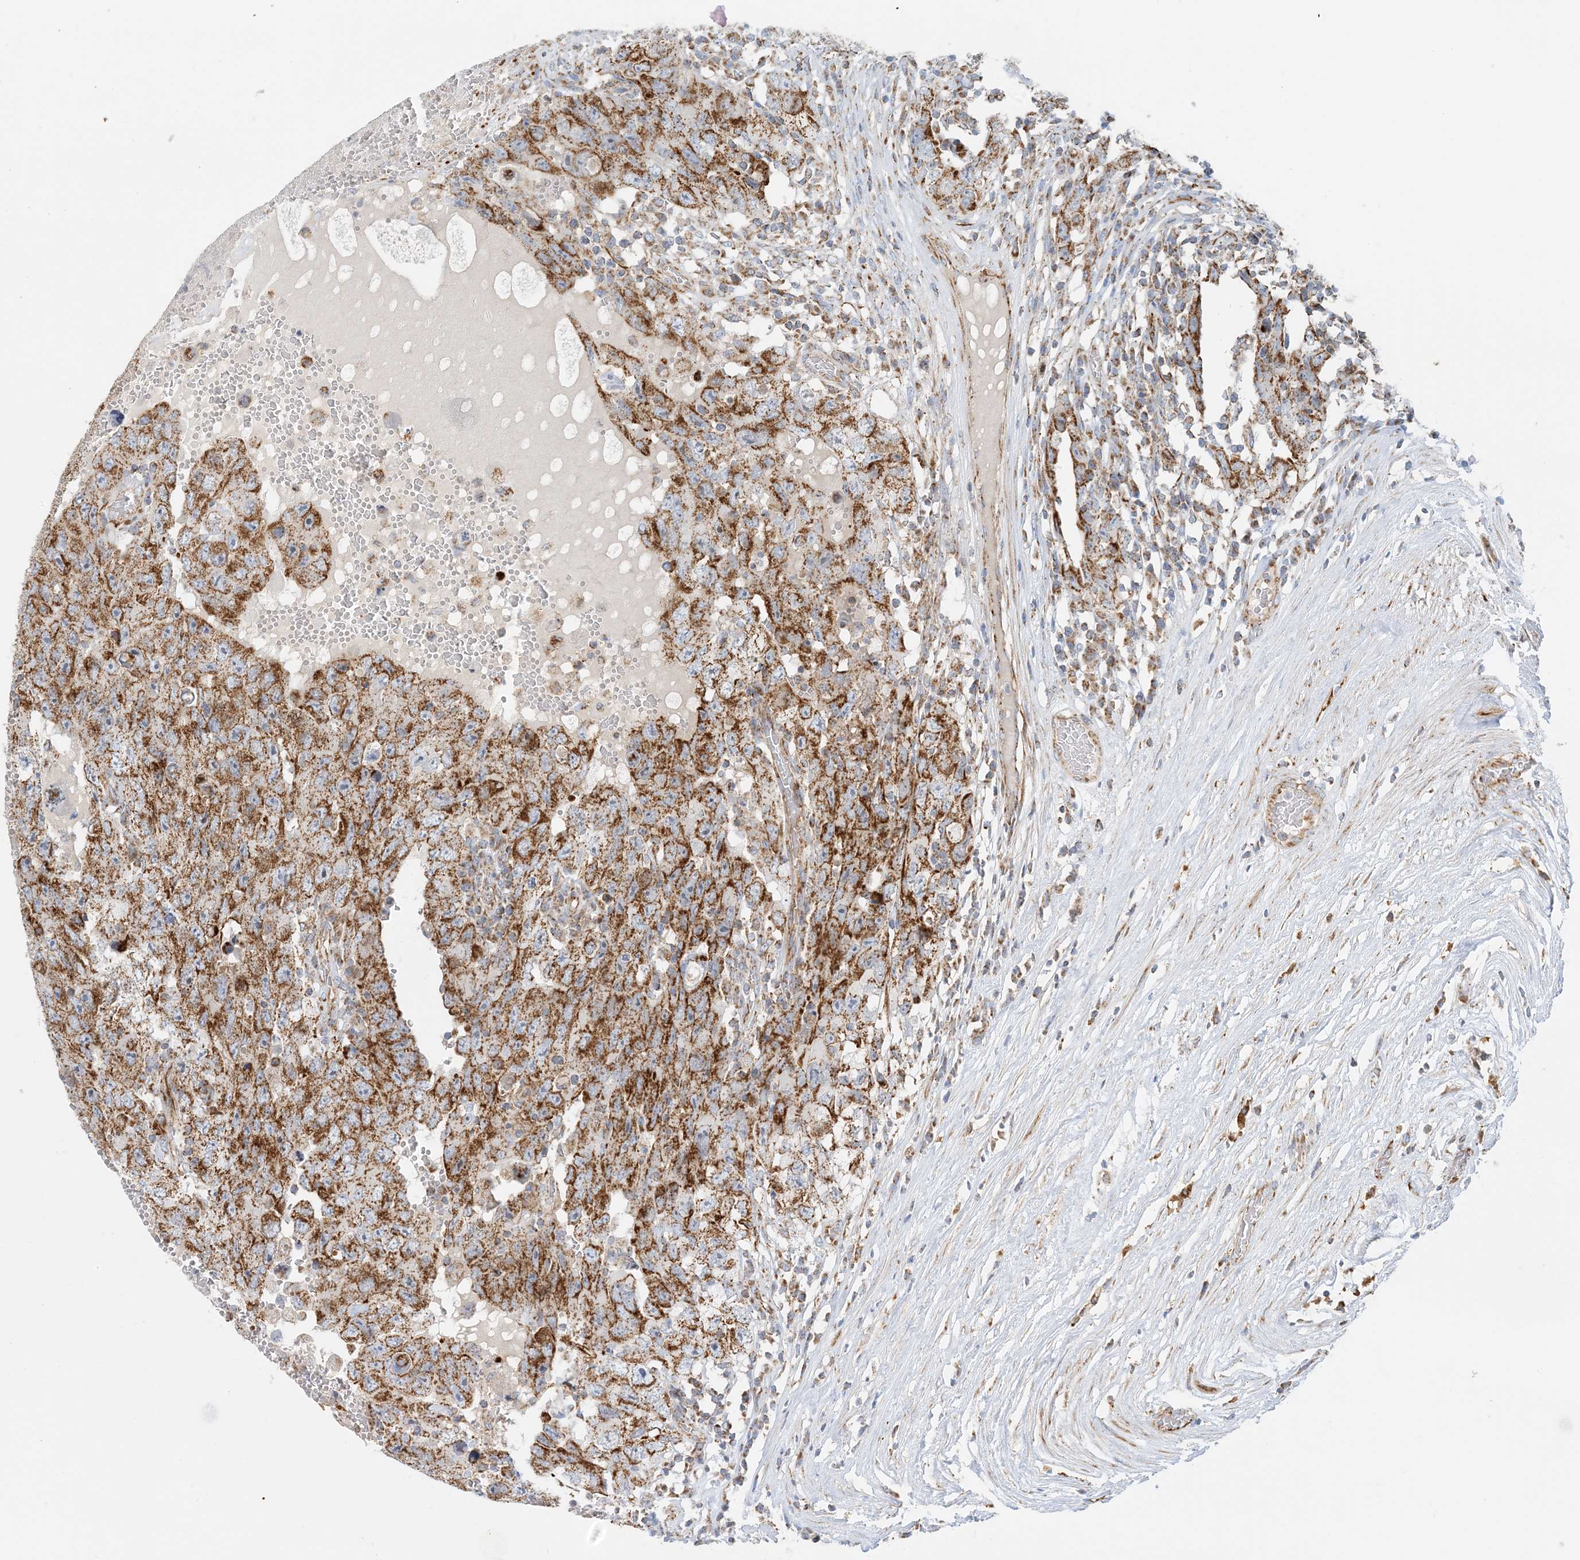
{"staining": {"intensity": "strong", "quantity": ">75%", "location": "cytoplasmic/membranous"}, "tissue": "testis cancer", "cell_type": "Tumor cells", "image_type": "cancer", "snomed": [{"axis": "morphology", "description": "Carcinoma, Embryonal, NOS"}, {"axis": "topography", "description": "Testis"}], "caption": "There is high levels of strong cytoplasmic/membranous positivity in tumor cells of testis cancer, as demonstrated by immunohistochemical staining (brown color).", "gene": "COA3", "patient": {"sex": "male", "age": 26}}